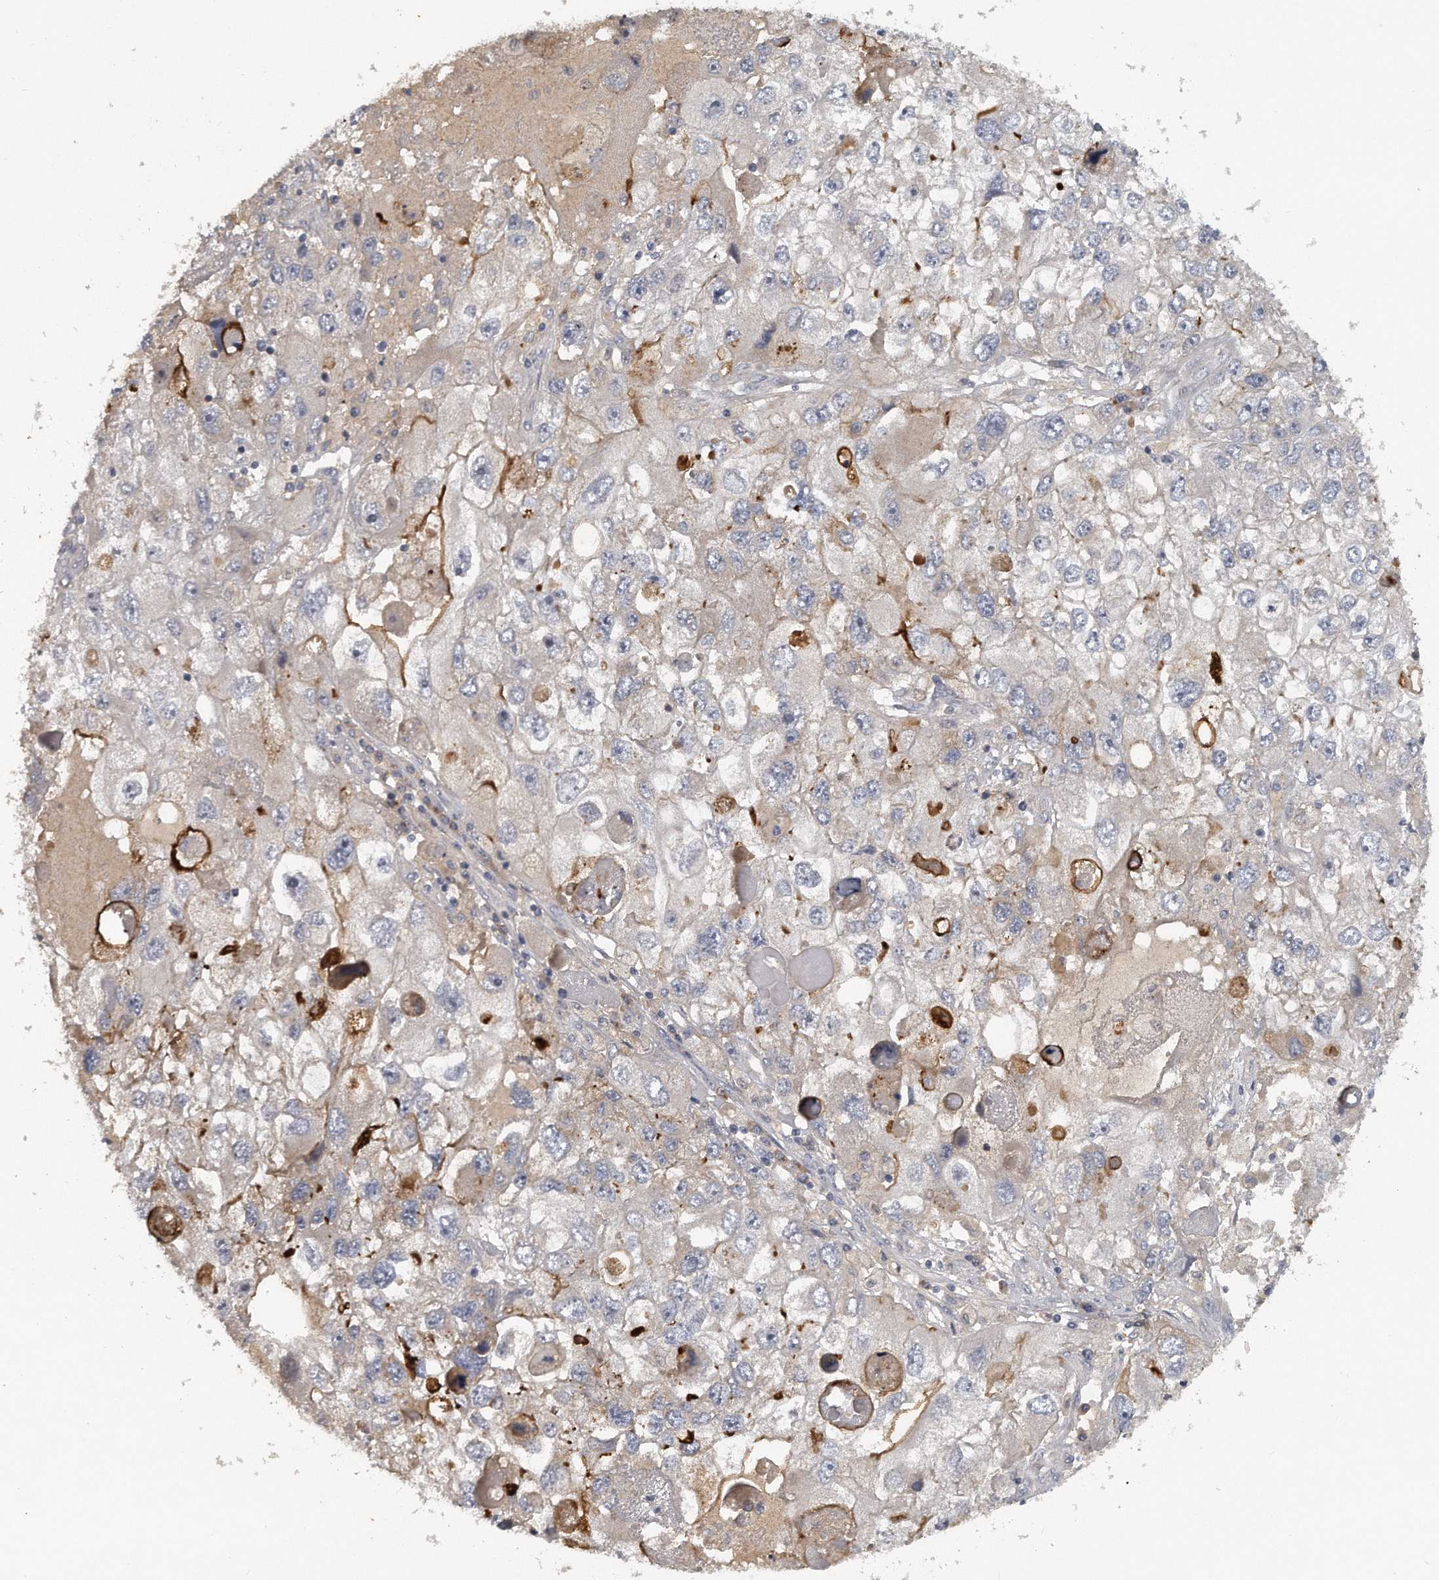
{"staining": {"intensity": "strong", "quantity": "<25%", "location": "cytoplasmic/membranous"}, "tissue": "endometrial cancer", "cell_type": "Tumor cells", "image_type": "cancer", "snomed": [{"axis": "morphology", "description": "Adenocarcinoma, NOS"}, {"axis": "topography", "description": "Endometrium"}], "caption": "Endometrial cancer (adenocarcinoma) was stained to show a protein in brown. There is medium levels of strong cytoplasmic/membranous positivity in approximately <25% of tumor cells. The staining was performed using DAB to visualize the protein expression in brown, while the nuclei were stained in blue with hematoxylin (Magnification: 20x).", "gene": "TRAPPC14", "patient": {"sex": "female", "age": 49}}